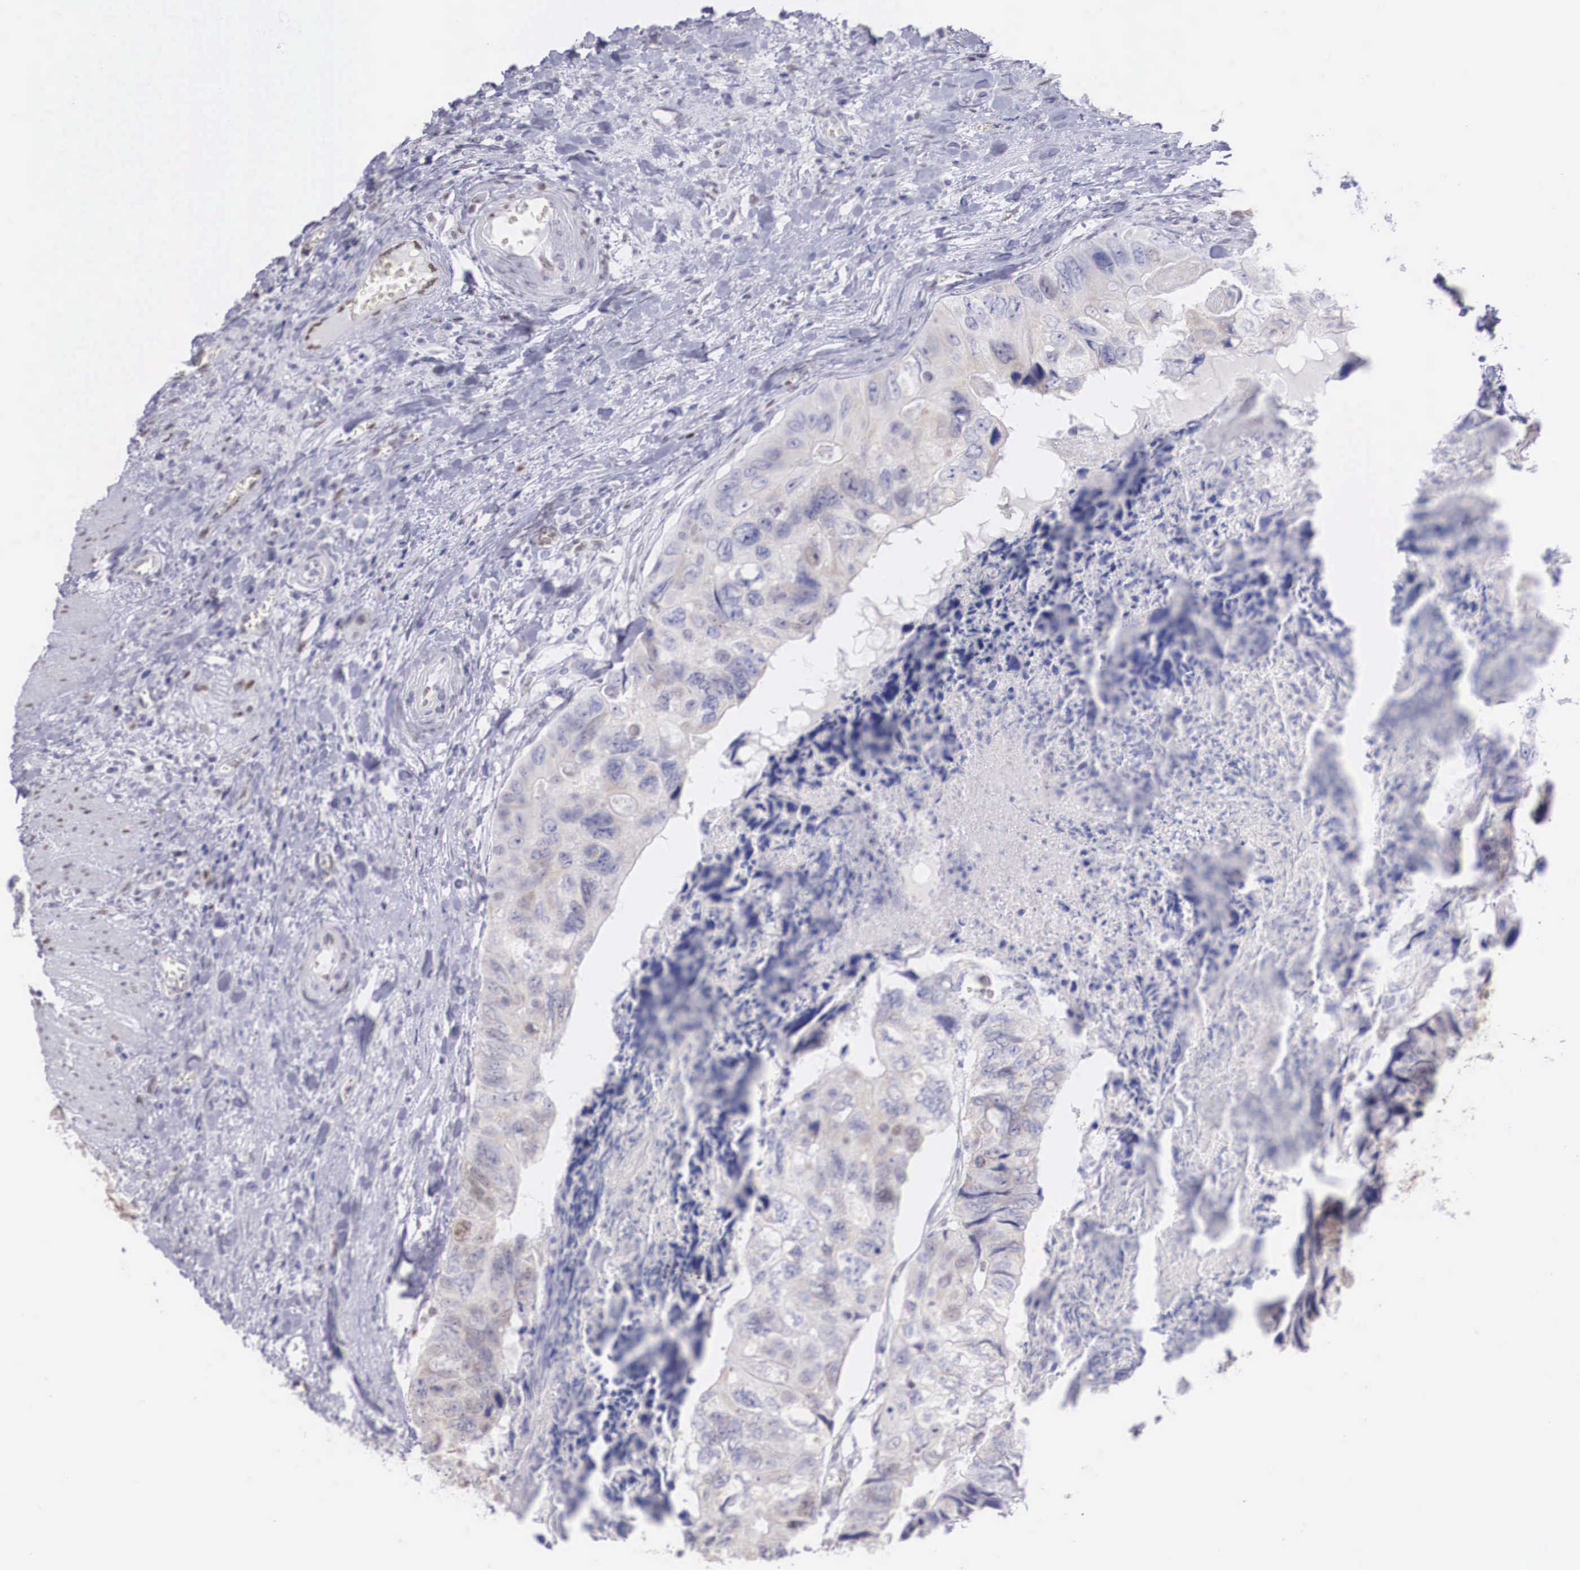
{"staining": {"intensity": "weak", "quantity": "<25%", "location": "cytoplasmic/membranous,nuclear"}, "tissue": "colorectal cancer", "cell_type": "Tumor cells", "image_type": "cancer", "snomed": [{"axis": "morphology", "description": "Adenocarcinoma, NOS"}, {"axis": "topography", "description": "Rectum"}], "caption": "Tumor cells are negative for protein expression in human adenocarcinoma (colorectal). (DAB immunohistochemistry (IHC) visualized using brightfield microscopy, high magnification).", "gene": "HMGN5", "patient": {"sex": "female", "age": 82}}